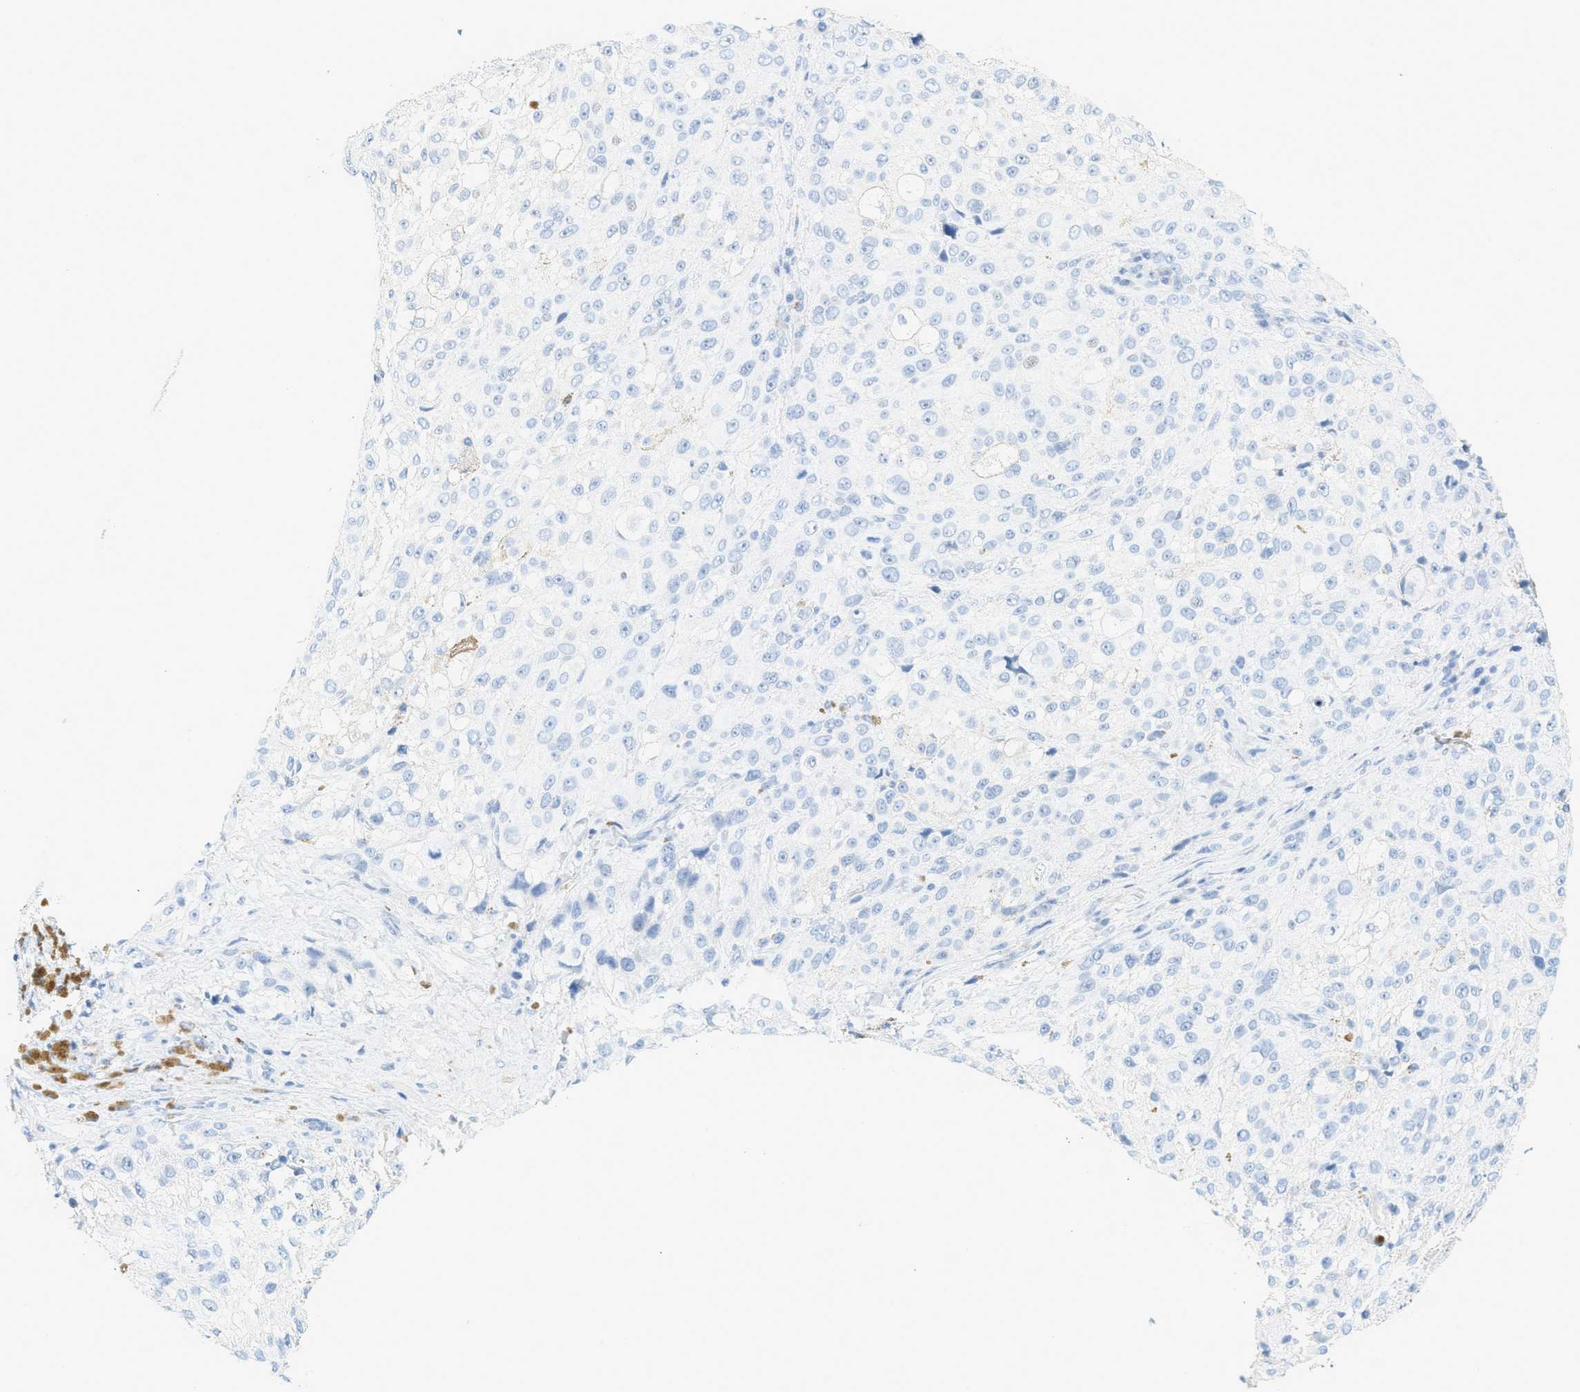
{"staining": {"intensity": "negative", "quantity": "none", "location": "none"}, "tissue": "melanoma", "cell_type": "Tumor cells", "image_type": "cancer", "snomed": [{"axis": "morphology", "description": "Necrosis, NOS"}, {"axis": "morphology", "description": "Malignant melanoma, NOS"}, {"axis": "topography", "description": "Skin"}], "caption": "Image shows no protein staining in tumor cells of malignant melanoma tissue.", "gene": "LCN2", "patient": {"sex": "female", "age": 87}}